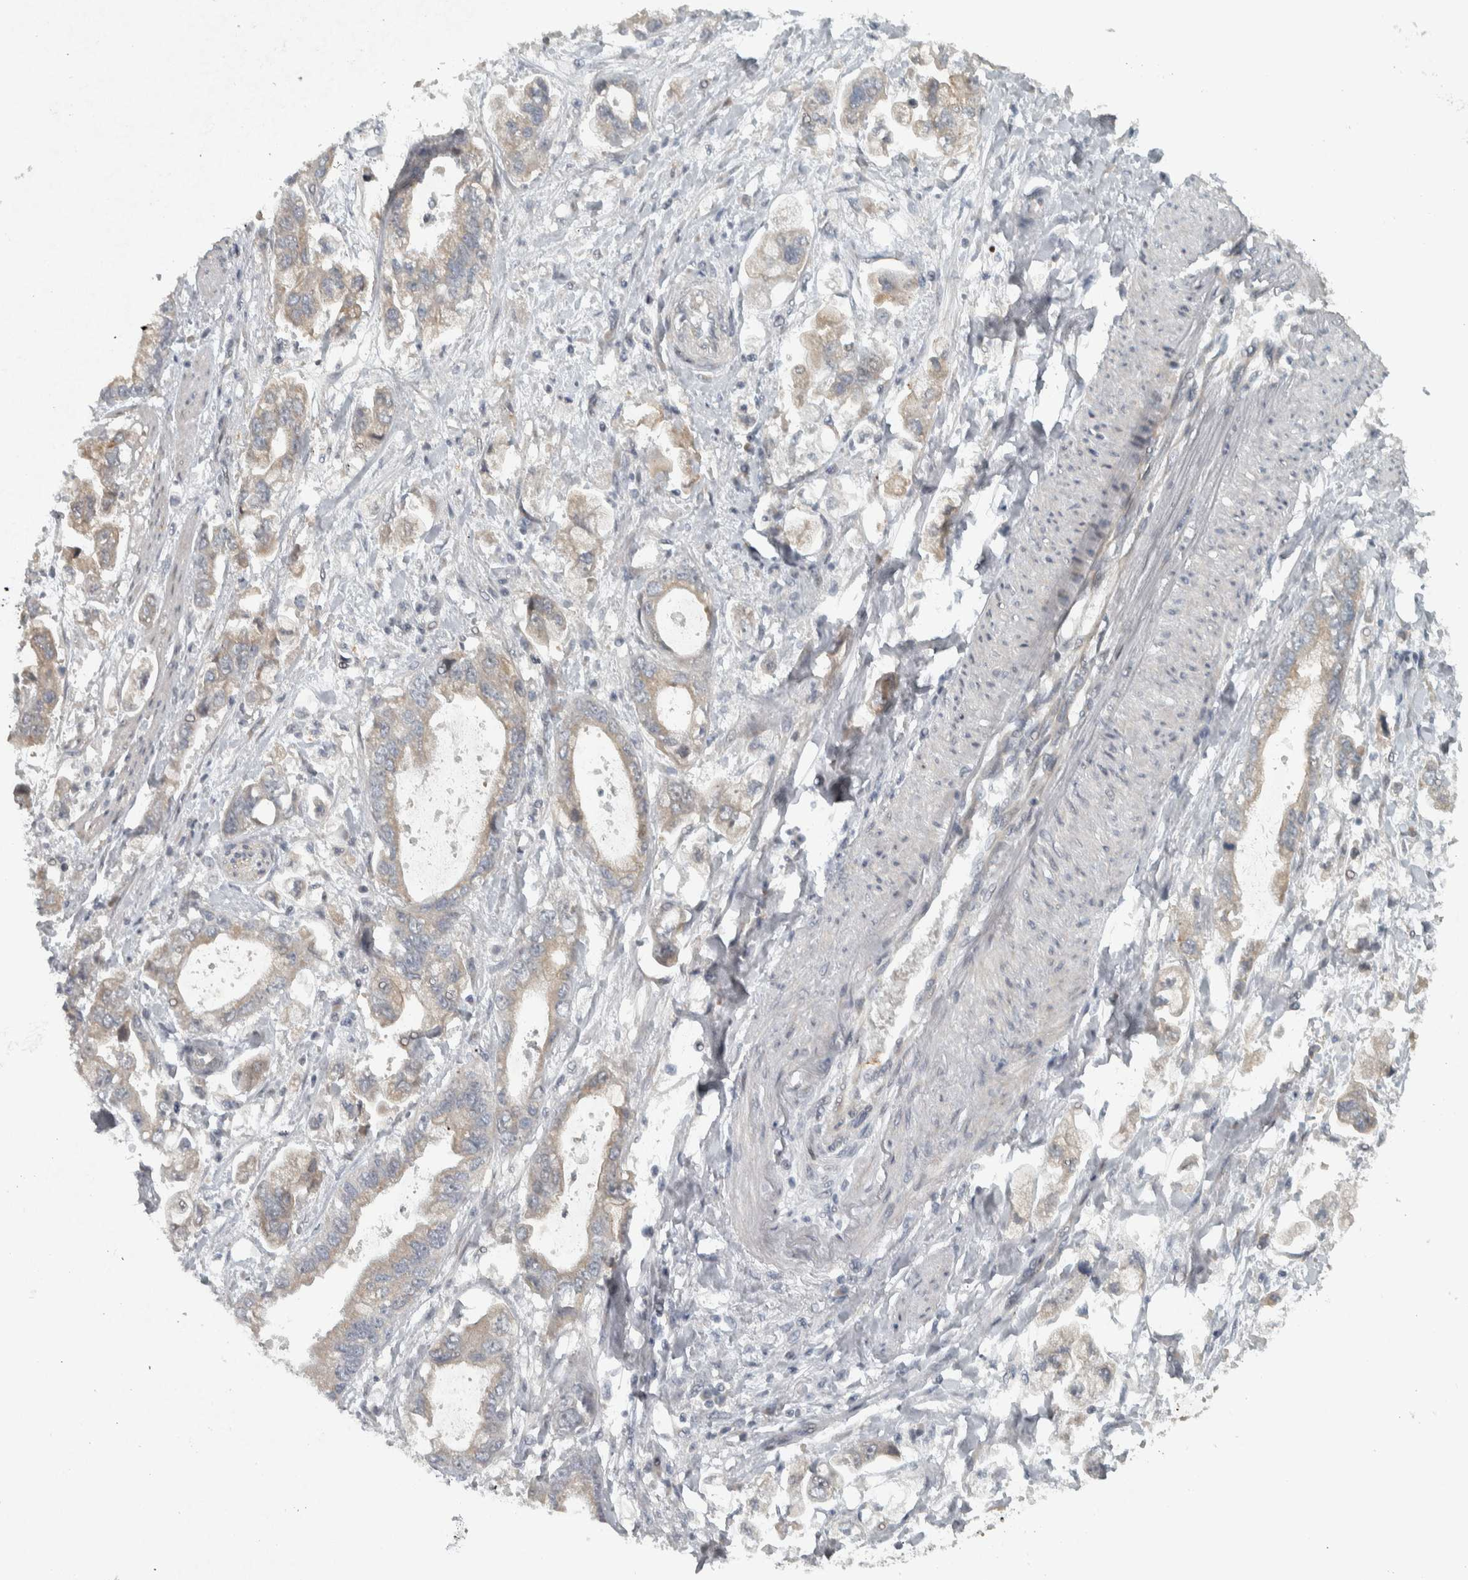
{"staining": {"intensity": "weak", "quantity": "<25%", "location": "cytoplasmic/membranous"}, "tissue": "stomach cancer", "cell_type": "Tumor cells", "image_type": "cancer", "snomed": [{"axis": "morphology", "description": "Normal tissue, NOS"}, {"axis": "morphology", "description": "Adenocarcinoma, NOS"}, {"axis": "topography", "description": "Stomach"}], "caption": "Tumor cells show no significant positivity in stomach cancer. Brightfield microscopy of immunohistochemistry stained with DAB (3,3'-diaminobenzidine) (brown) and hematoxylin (blue), captured at high magnification.", "gene": "NAPG", "patient": {"sex": "male", "age": 62}}